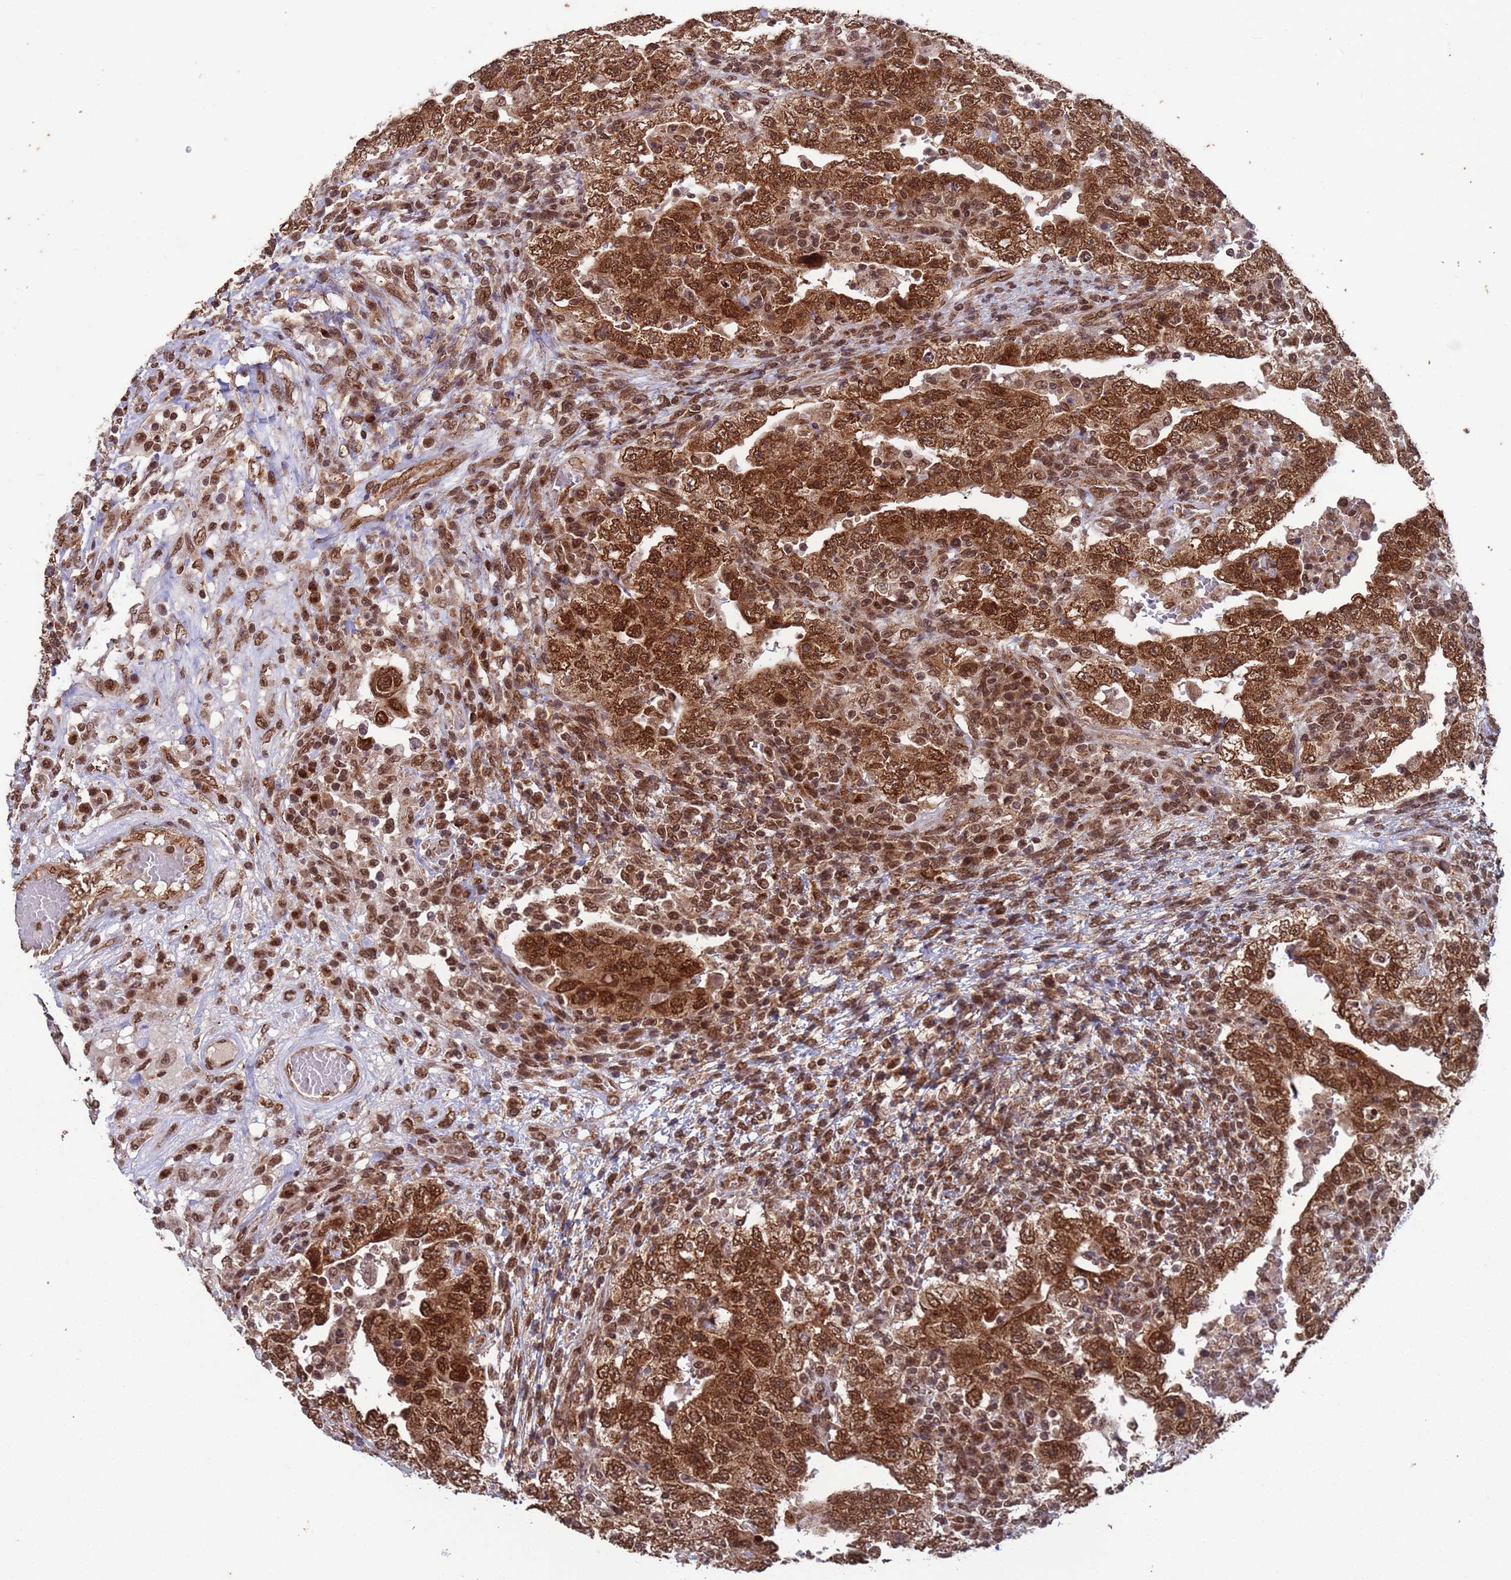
{"staining": {"intensity": "moderate", "quantity": ">75%", "location": "cytoplasmic/membranous,nuclear"}, "tissue": "testis cancer", "cell_type": "Tumor cells", "image_type": "cancer", "snomed": [{"axis": "morphology", "description": "Carcinoma, Embryonal, NOS"}, {"axis": "topography", "description": "Testis"}], "caption": "Immunohistochemical staining of human testis cancer displays moderate cytoplasmic/membranous and nuclear protein positivity in about >75% of tumor cells. (IHC, brightfield microscopy, high magnification).", "gene": "FUBP3", "patient": {"sex": "male", "age": 26}}